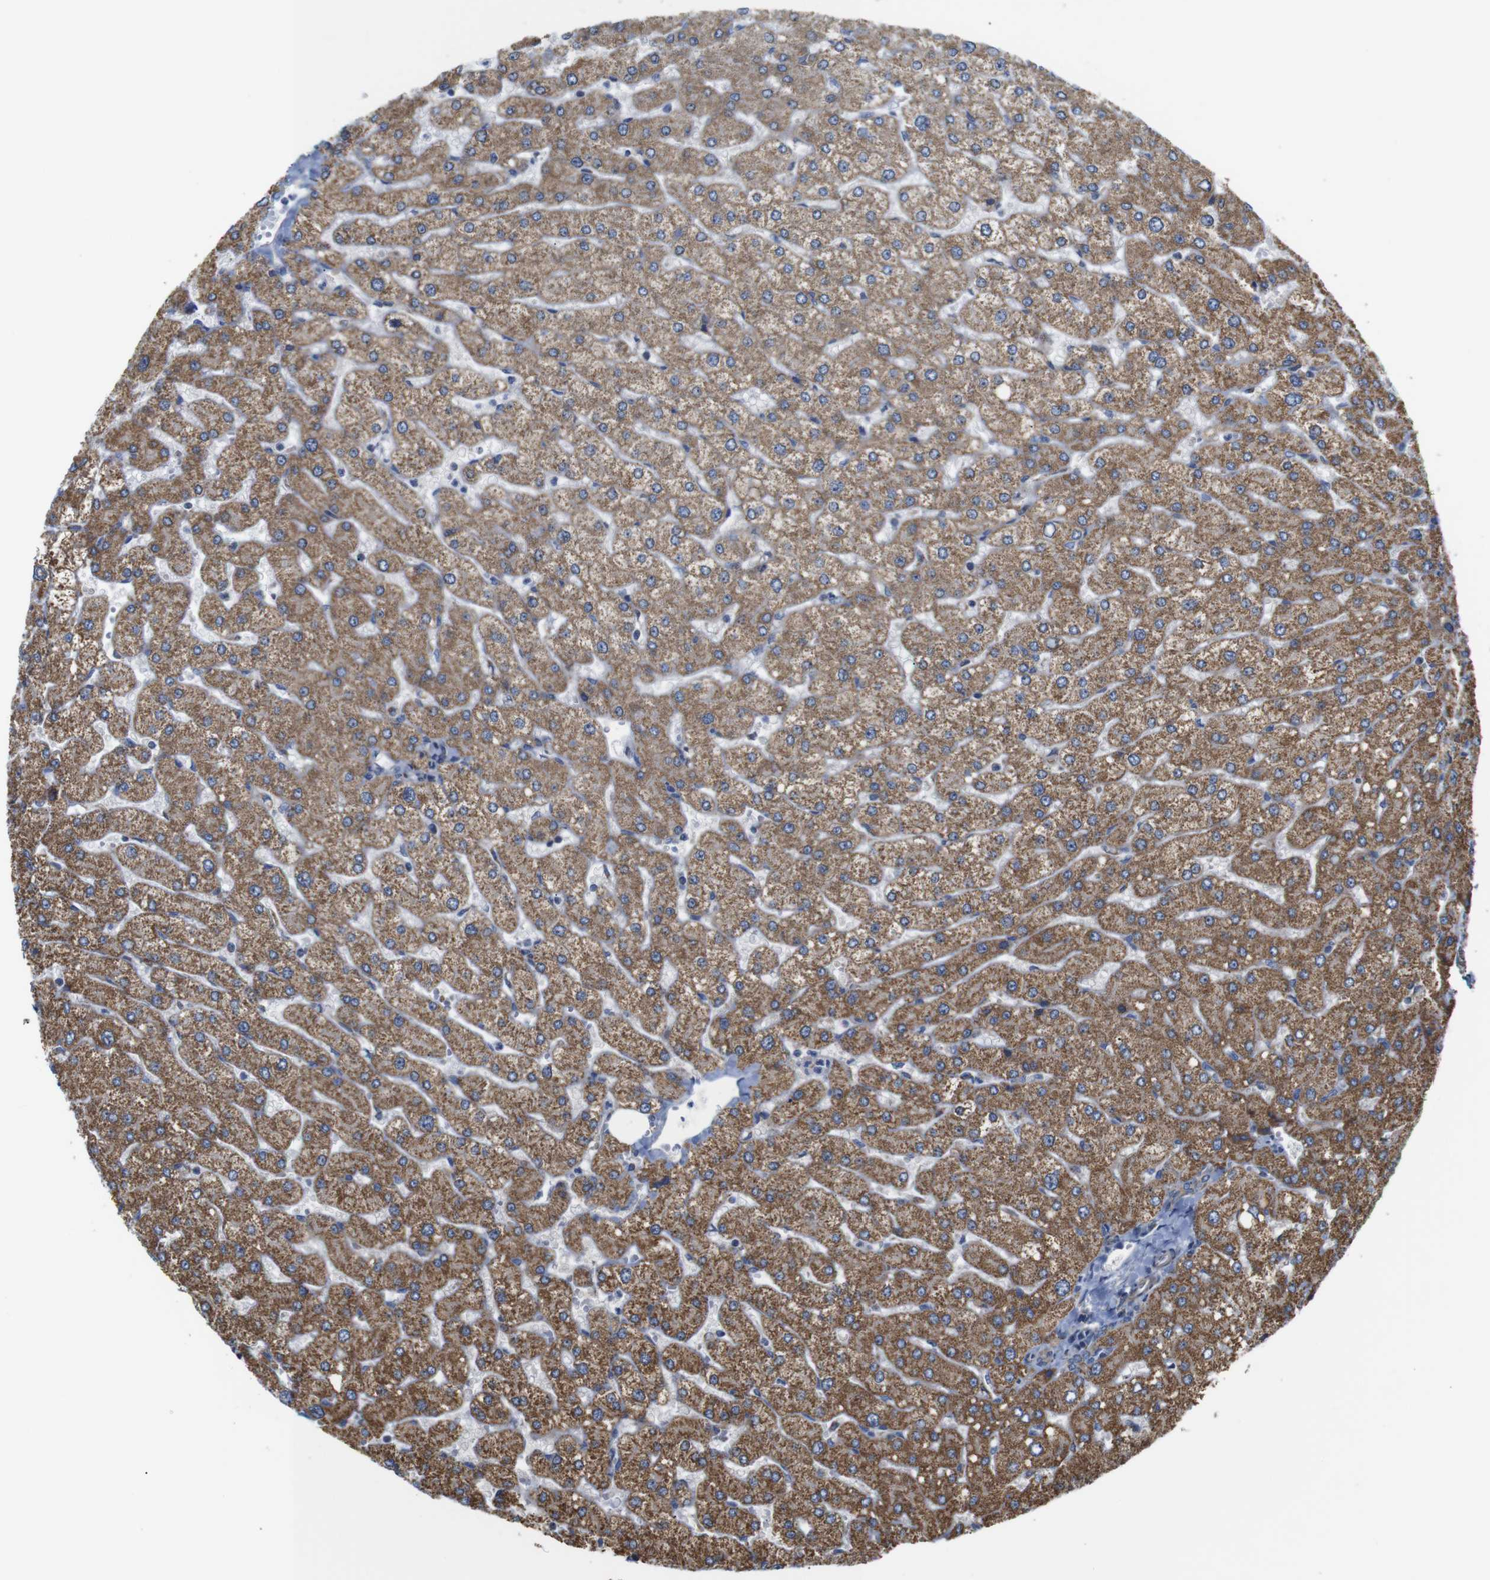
{"staining": {"intensity": "weak", "quantity": ">75%", "location": "cytoplasmic/membranous"}, "tissue": "liver", "cell_type": "Cholangiocytes", "image_type": "normal", "snomed": [{"axis": "morphology", "description": "Normal tissue, NOS"}, {"axis": "topography", "description": "Liver"}], "caption": "This is an image of immunohistochemistry (IHC) staining of benign liver, which shows weak positivity in the cytoplasmic/membranous of cholangiocytes.", "gene": "FAM171B", "patient": {"sex": "male", "age": 55}}